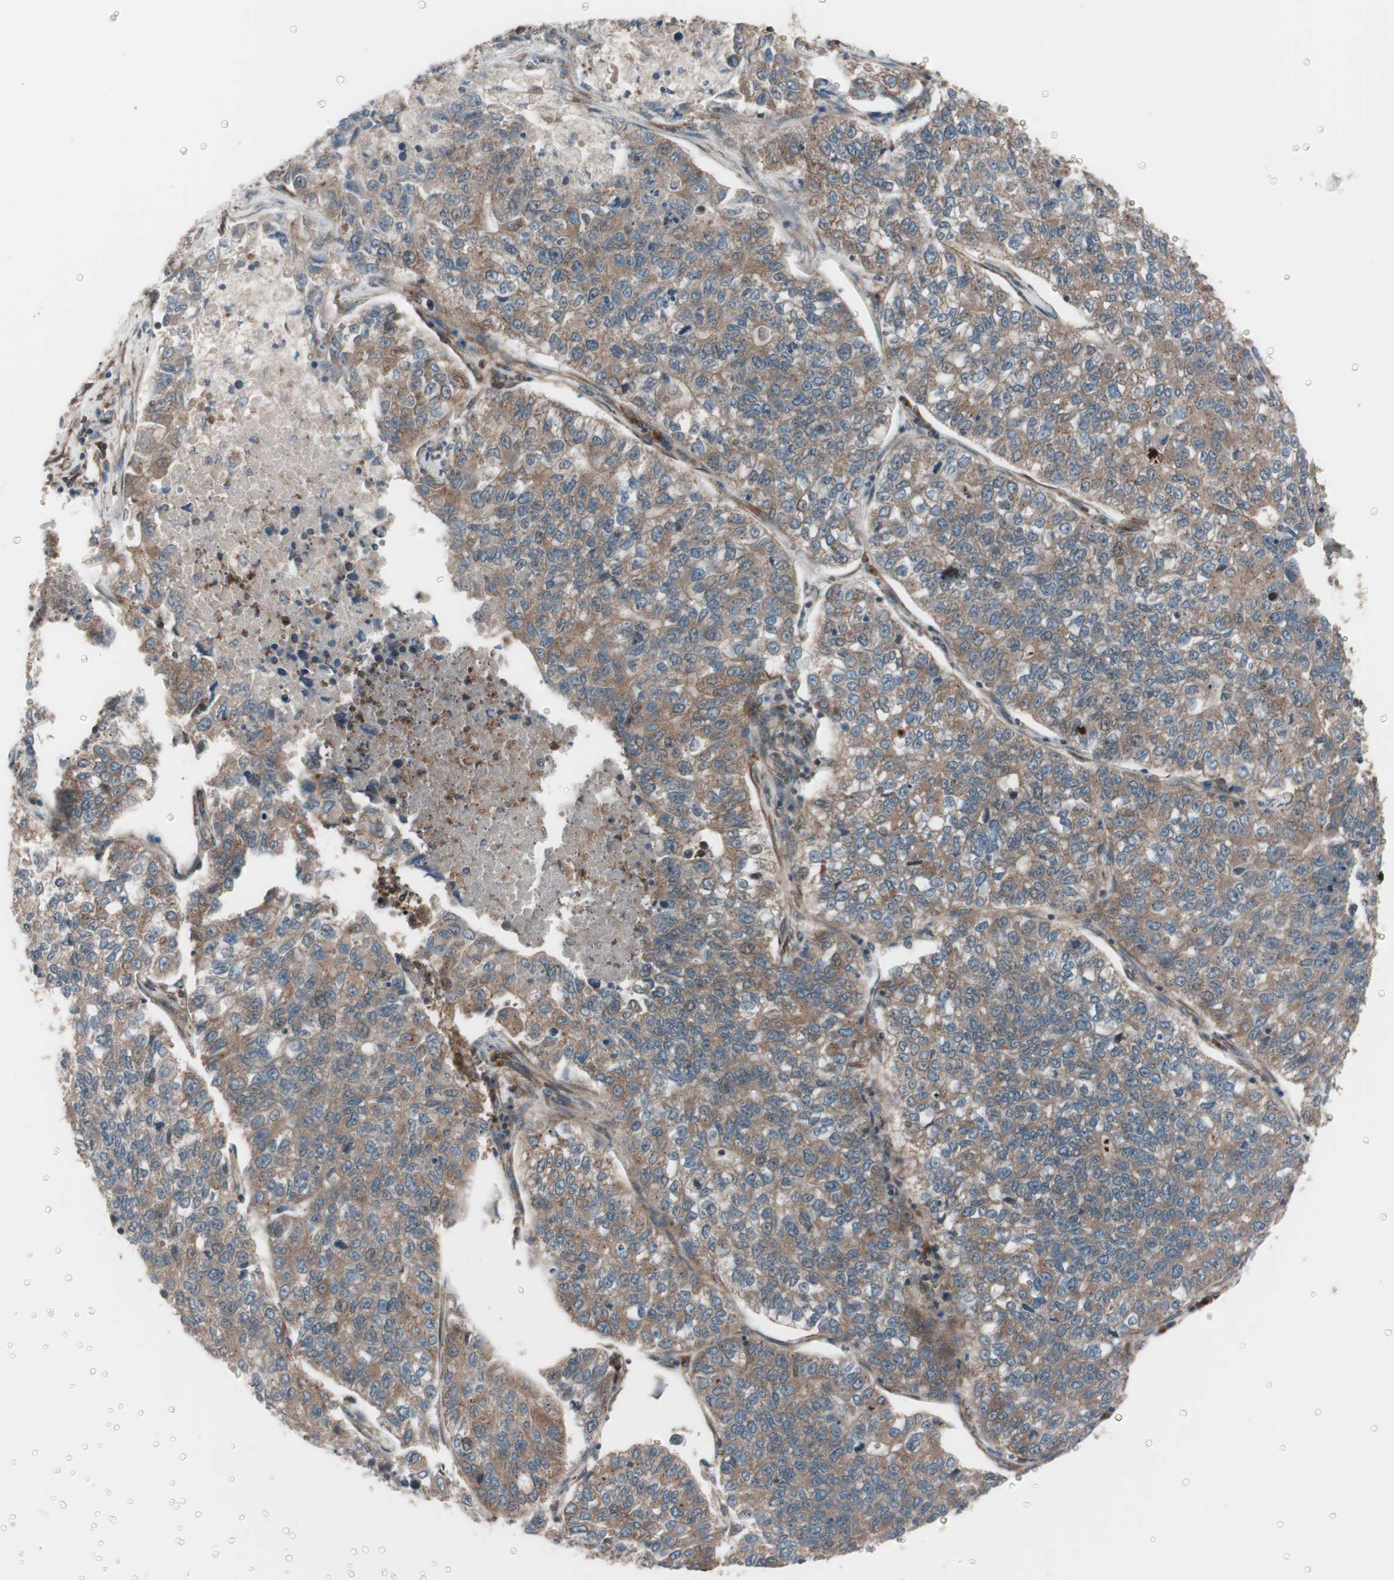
{"staining": {"intensity": "moderate", "quantity": ">75%", "location": "cytoplasmic/membranous"}, "tissue": "lung cancer", "cell_type": "Tumor cells", "image_type": "cancer", "snomed": [{"axis": "morphology", "description": "Adenocarcinoma, NOS"}, {"axis": "topography", "description": "Lung"}], "caption": "Lung cancer (adenocarcinoma) stained for a protein displays moderate cytoplasmic/membranous positivity in tumor cells.", "gene": "SEC31A", "patient": {"sex": "male", "age": 49}}